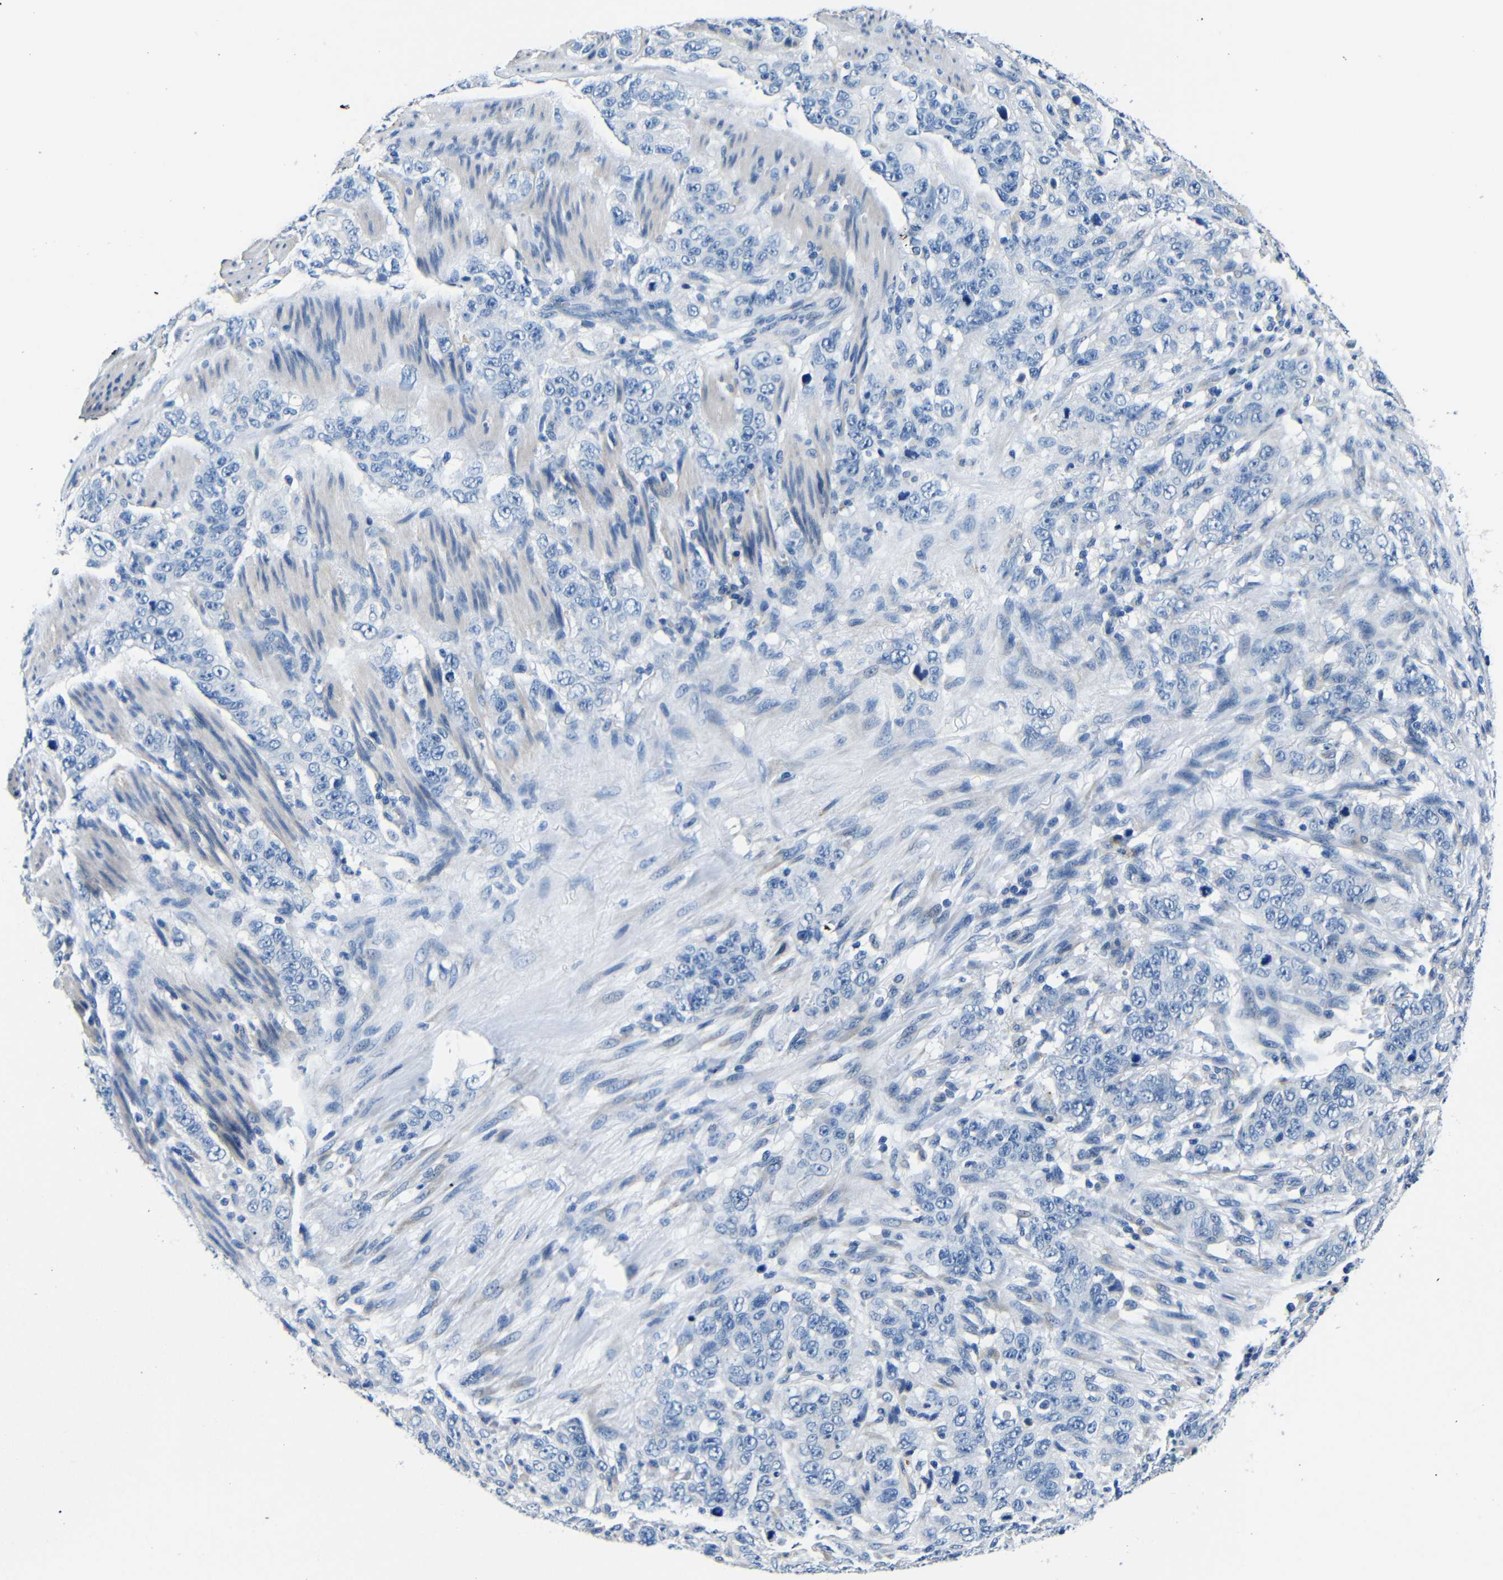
{"staining": {"intensity": "negative", "quantity": "none", "location": "none"}, "tissue": "stomach cancer", "cell_type": "Tumor cells", "image_type": "cancer", "snomed": [{"axis": "morphology", "description": "Adenocarcinoma, NOS"}, {"axis": "topography", "description": "Stomach"}], "caption": "Tumor cells are negative for brown protein staining in stomach adenocarcinoma.", "gene": "TNFAIP1", "patient": {"sex": "male", "age": 48}}